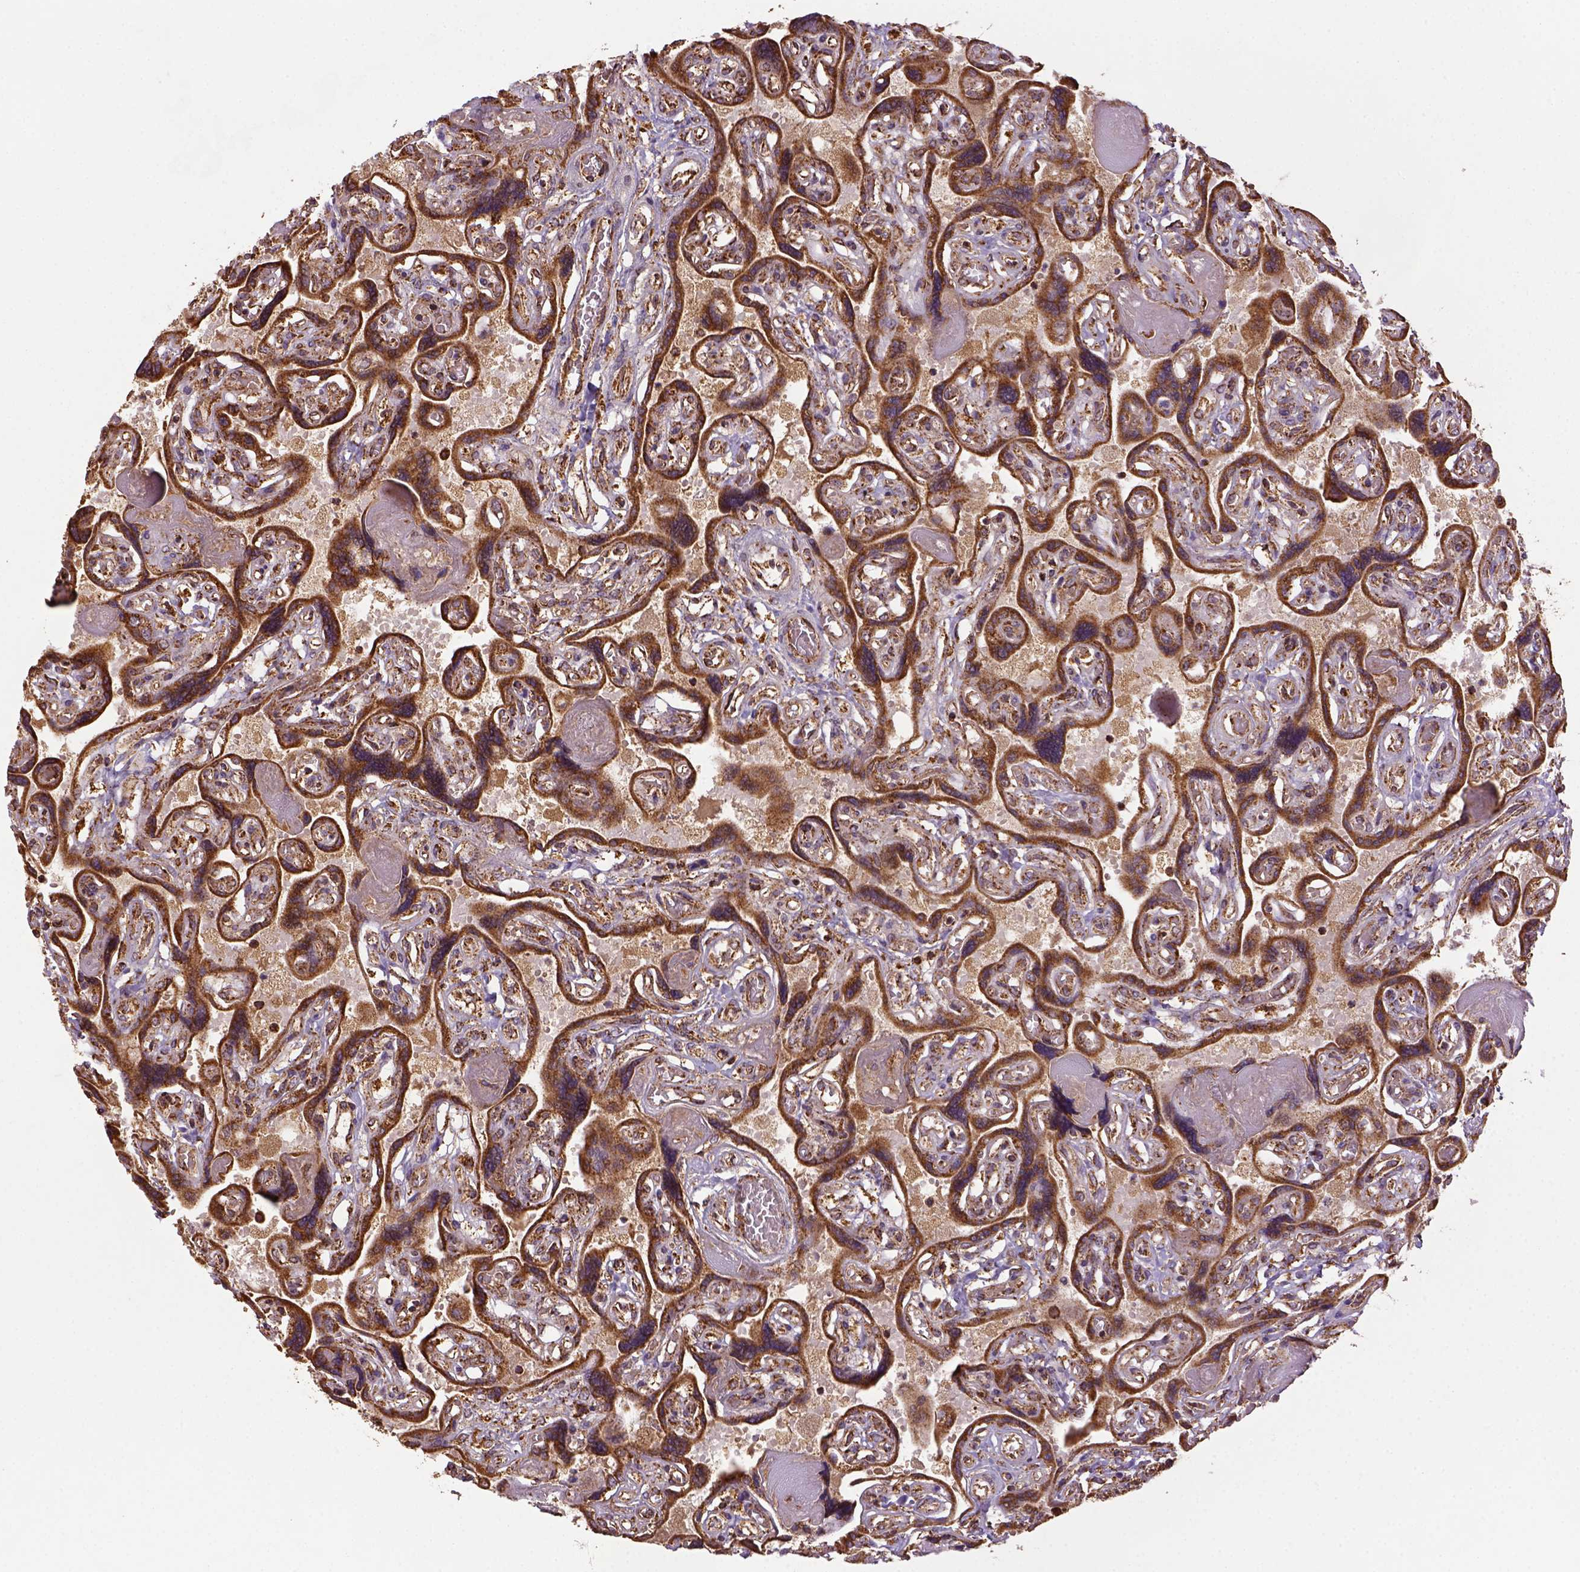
{"staining": {"intensity": "moderate", "quantity": ">75%", "location": "cytoplasmic/membranous"}, "tissue": "placenta", "cell_type": "Decidual cells", "image_type": "normal", "snomed": [{"axis": "morphology", "description": "Normal tissue, NOS"}, {"axis": "topography", "description": "Placenta"}], "caption": "Immunohistochemical staining of benign human placenta reveals medium levels of moderate cytoplasmic/membranous expression in approximately >75% of decidual cells. (DAB IHC with brightfield microscopy, high magnification).", "gene": "MAPK8IP3", "patient": {"sex": "female", "age": 32}}